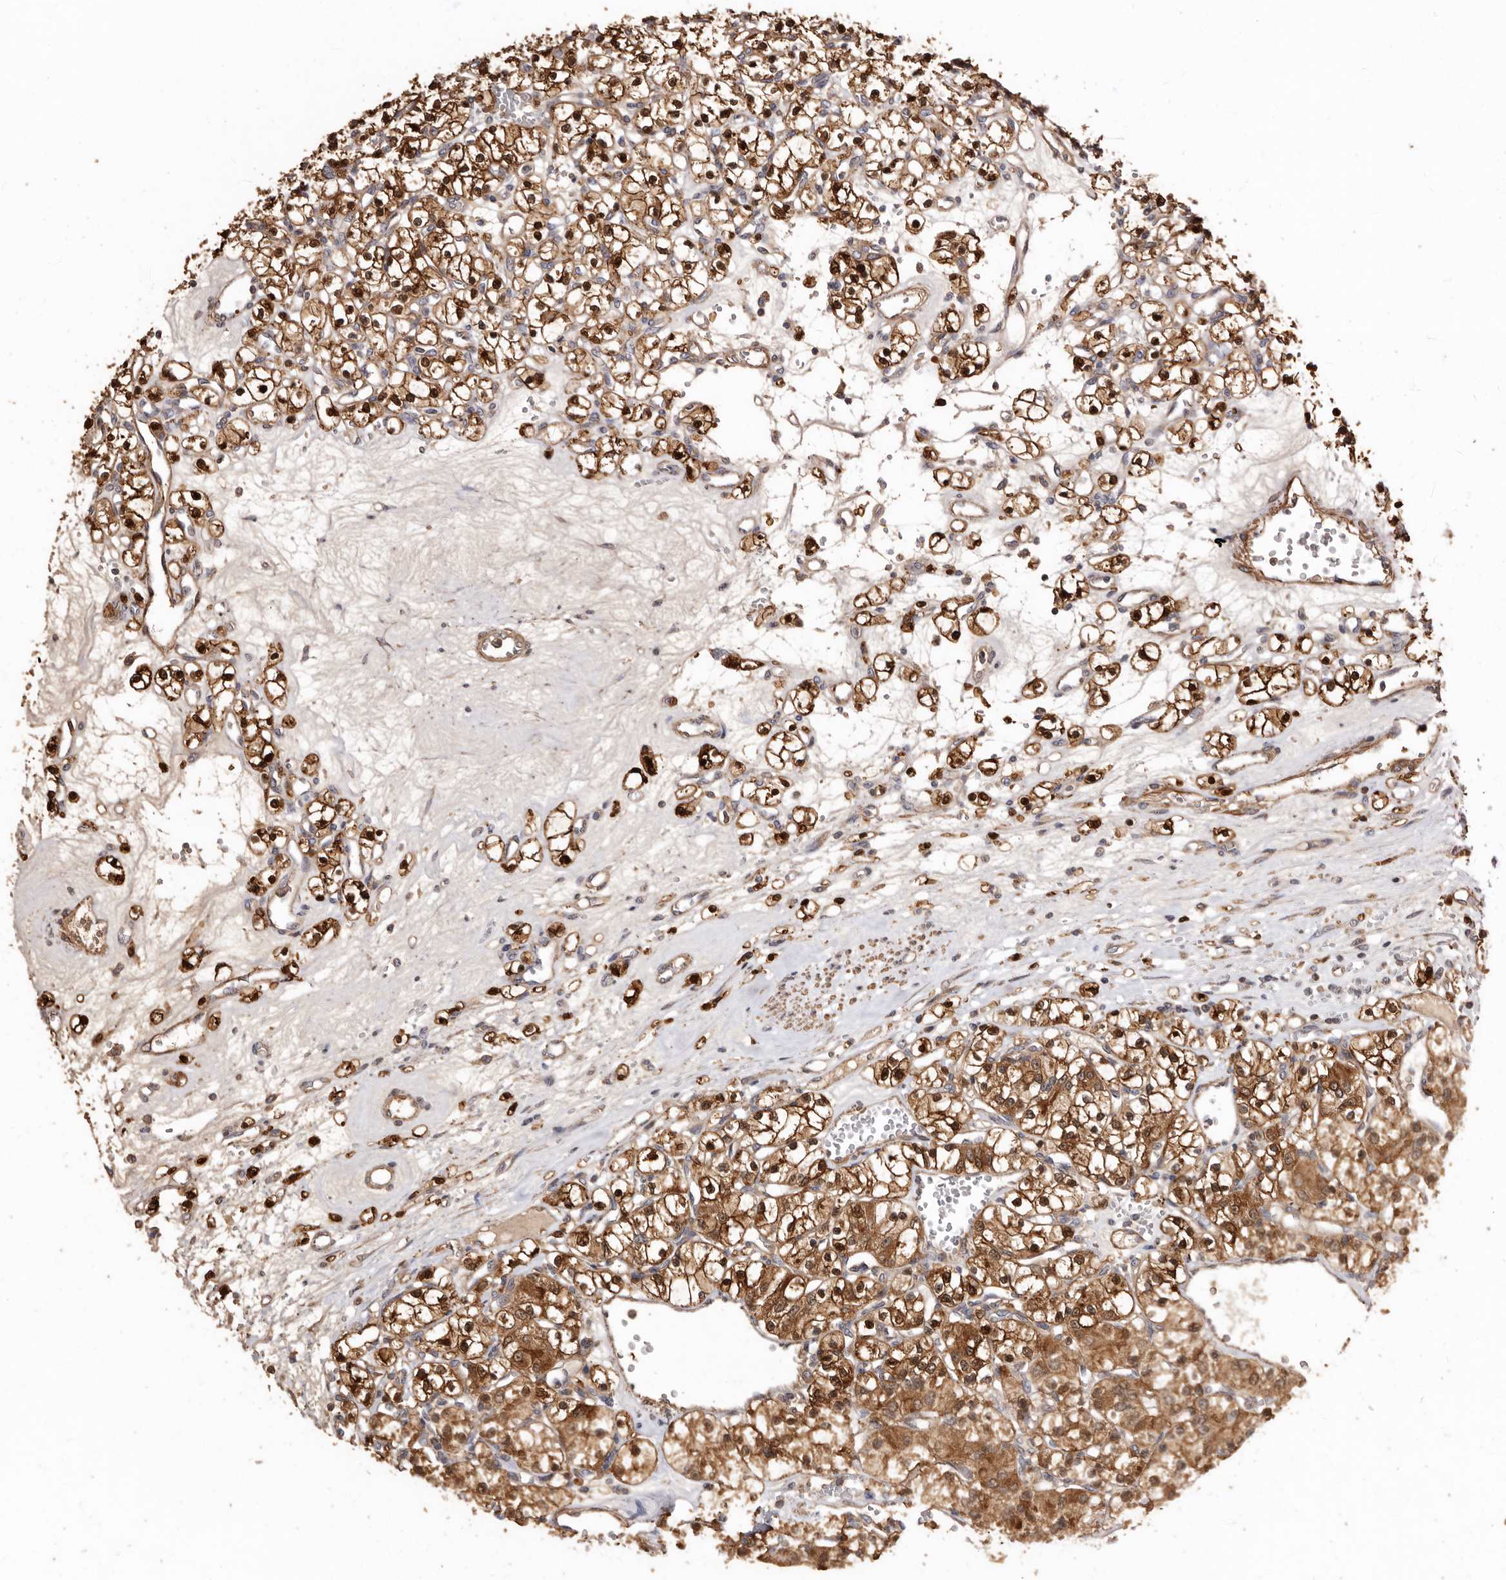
{"staining": {"intensity": "moderate", "quantity": ">75%", "location": "cytoplasmic/membranous,nuclear"}, "tissue": "renal cancer", "cell_type": "Tumor cells", "image_type": "cancer", "snomed": [{"axis": "morphology", "description": "Adenocarcinoma, NOS"}, {"axis": "topography", "description": "Kidney"}], "caption": "Tumor cells show moderate cytoplasmic/membranous and nuclear staining in about >75% of cells in adenocarcinoma (renal). The staining was performed using DAB (3,3'-diaminobenzidine) to visualize the protein expression in brown, while the nuclei were stained in blue with hematoxylin (Magnification: 20x).", "gene": "COQ8B", "patient": {"sex": "female", "age": 59}}